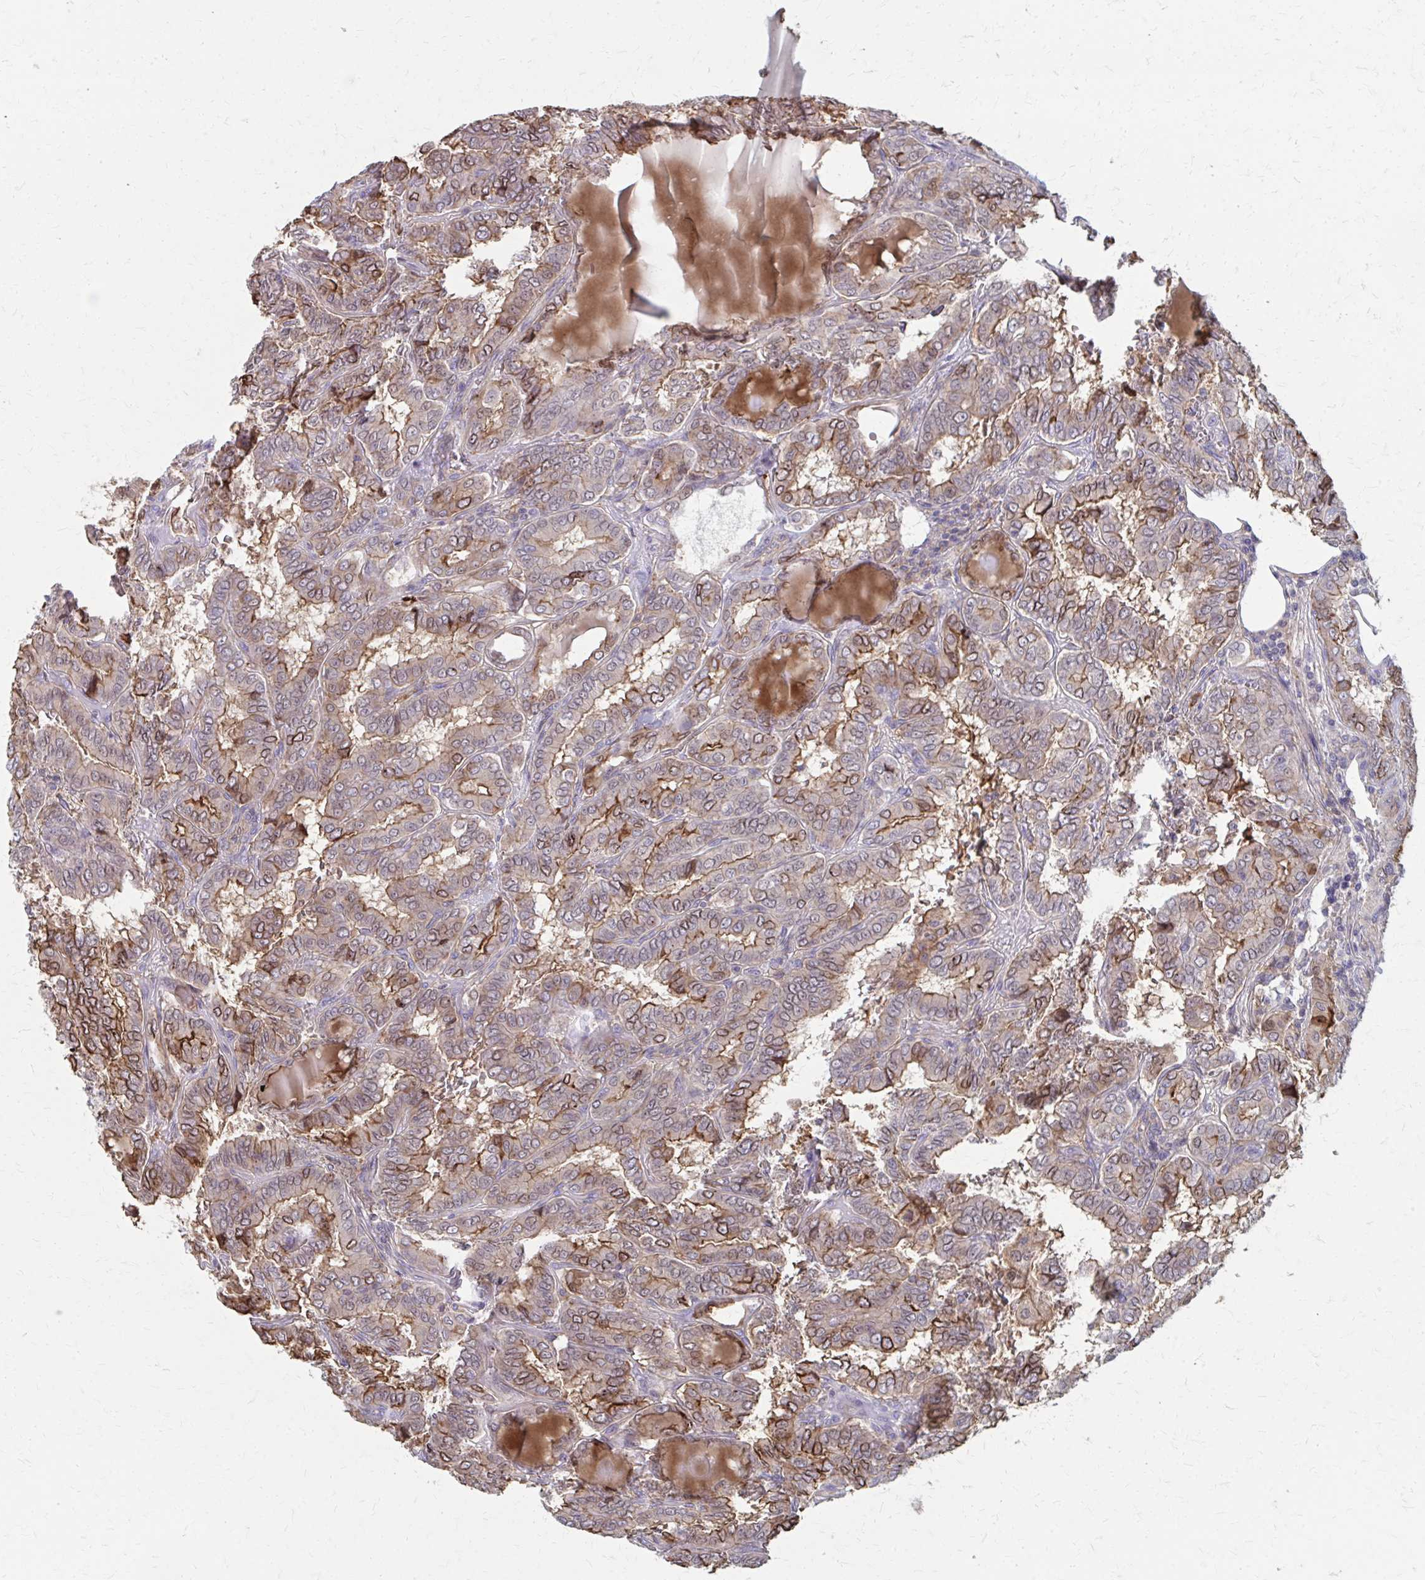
{"staining": {"intensity": "weak", "quantity": "25%-75%", "location": "cytoplasmic/membranous"}, "tissue": "thyroid cancer", "cell_type": "Tumor cells", "image_type": "cancer", "snomed": [{"axis": "morphology", "description": "Papillary adenocarcinoma, NOS"}, {"axis": "topography", "description": "Thyroid gland"}], "caption": "Papillary adenocarcinoma (thyroid) stained for a protein (brown) displays weak cytoplasmic/membranous positive expression in approximately 25%-75% of tumor cells.", "gene": "MMP14", "patient": {"sex": "female", "age": 46}}